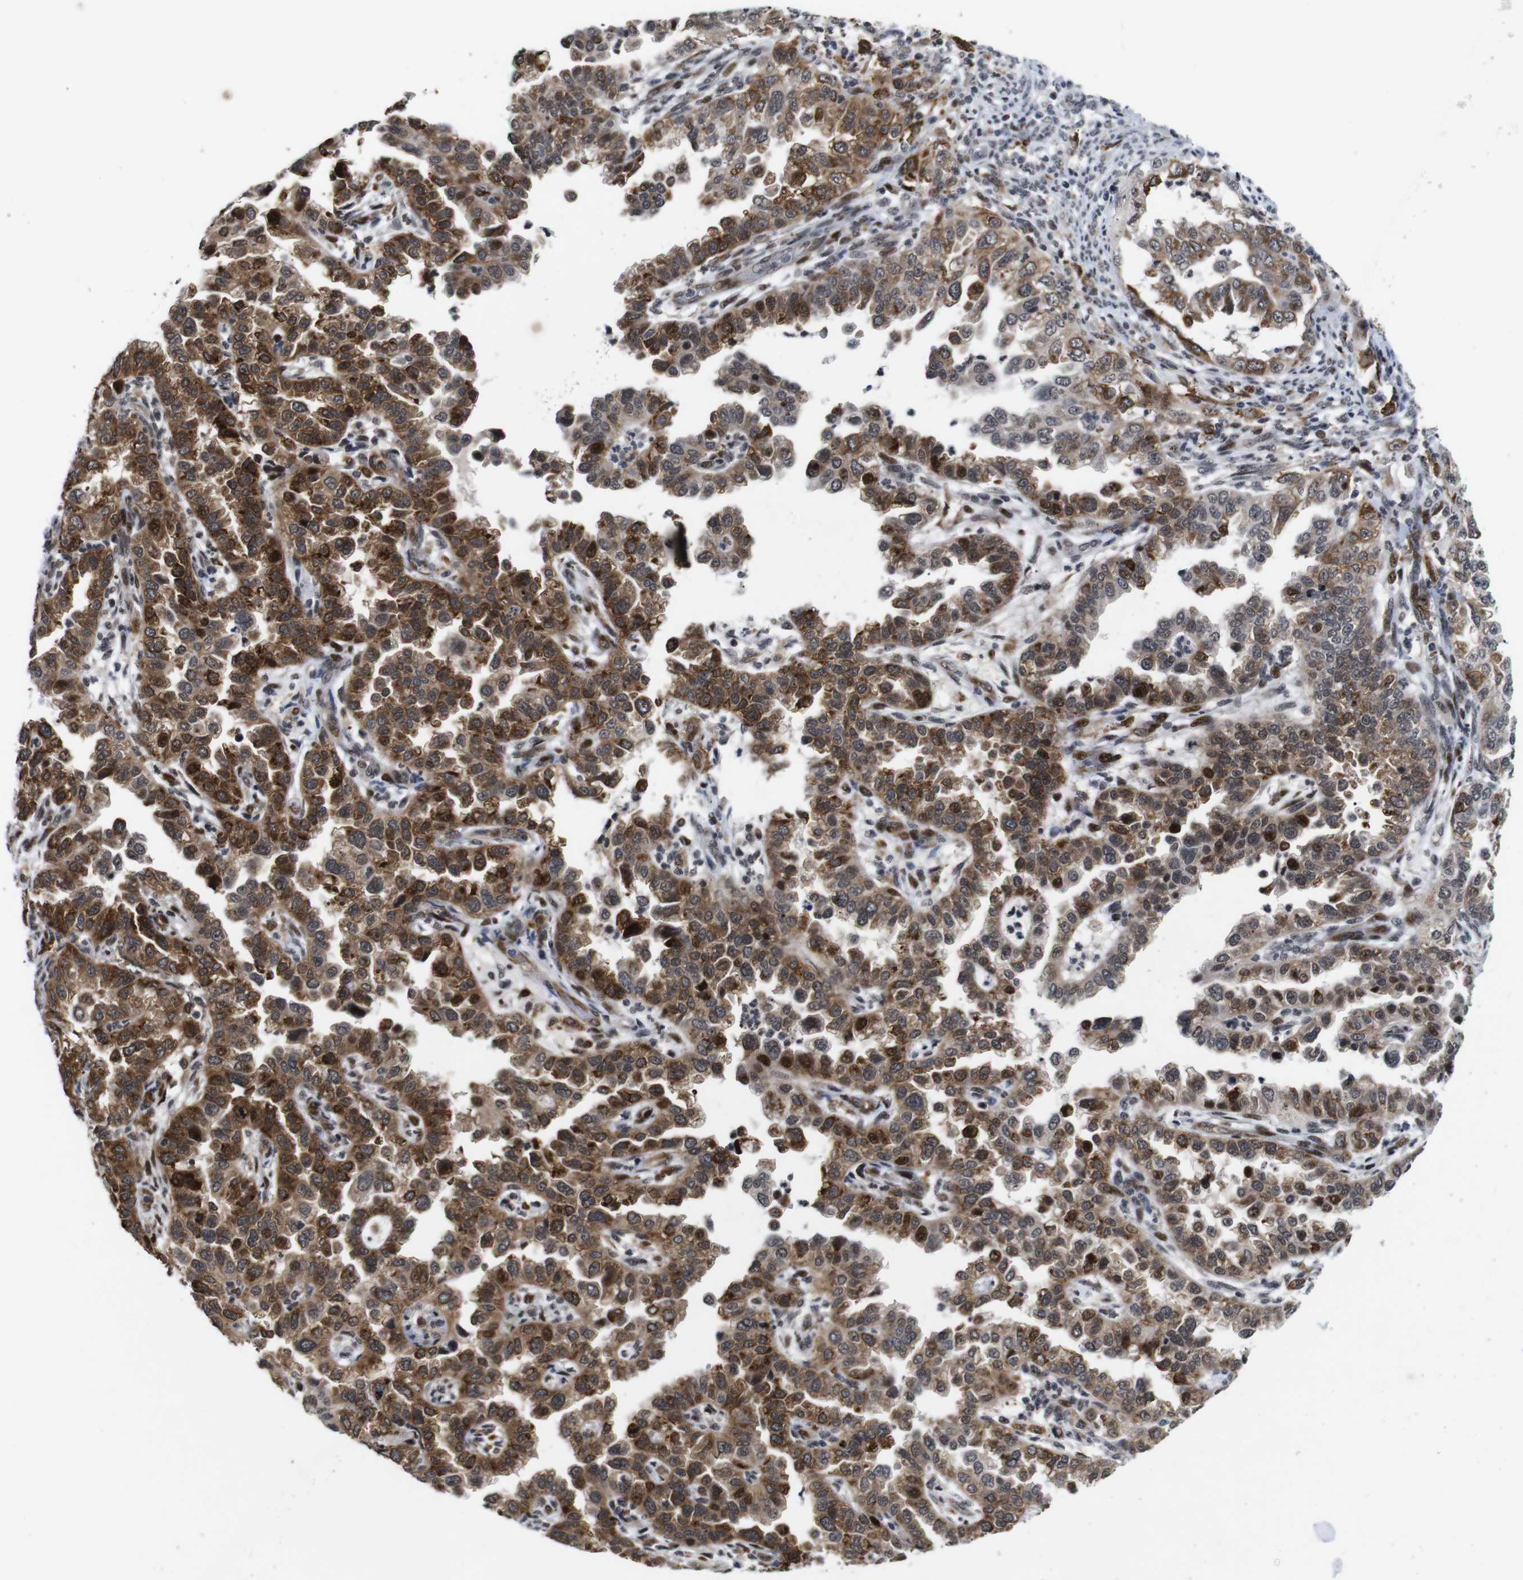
{"staining": {"intensity": "moderate", "quantity": ">75%", "location": "cytoplasmic/membranous,nuclear"}, "tissue": "endometrial cancer", "cell_type": "Tumor cells", "image_type": "cancer", "snomed": [{"axis": "morphology", "description": "Adenocarcinoma, NOS"}, {"axis": "topography", "description": "Endometrium"}], "caption": "Immunohistochemical staining of human endometrial adenocarcinoma shows medium levels of moderate cytoplasmic/membranous and nuclear expression in about >75% of tumor cells.", "gene": "EIF4G1", "patient": {"sex": "female", "age": 85}}